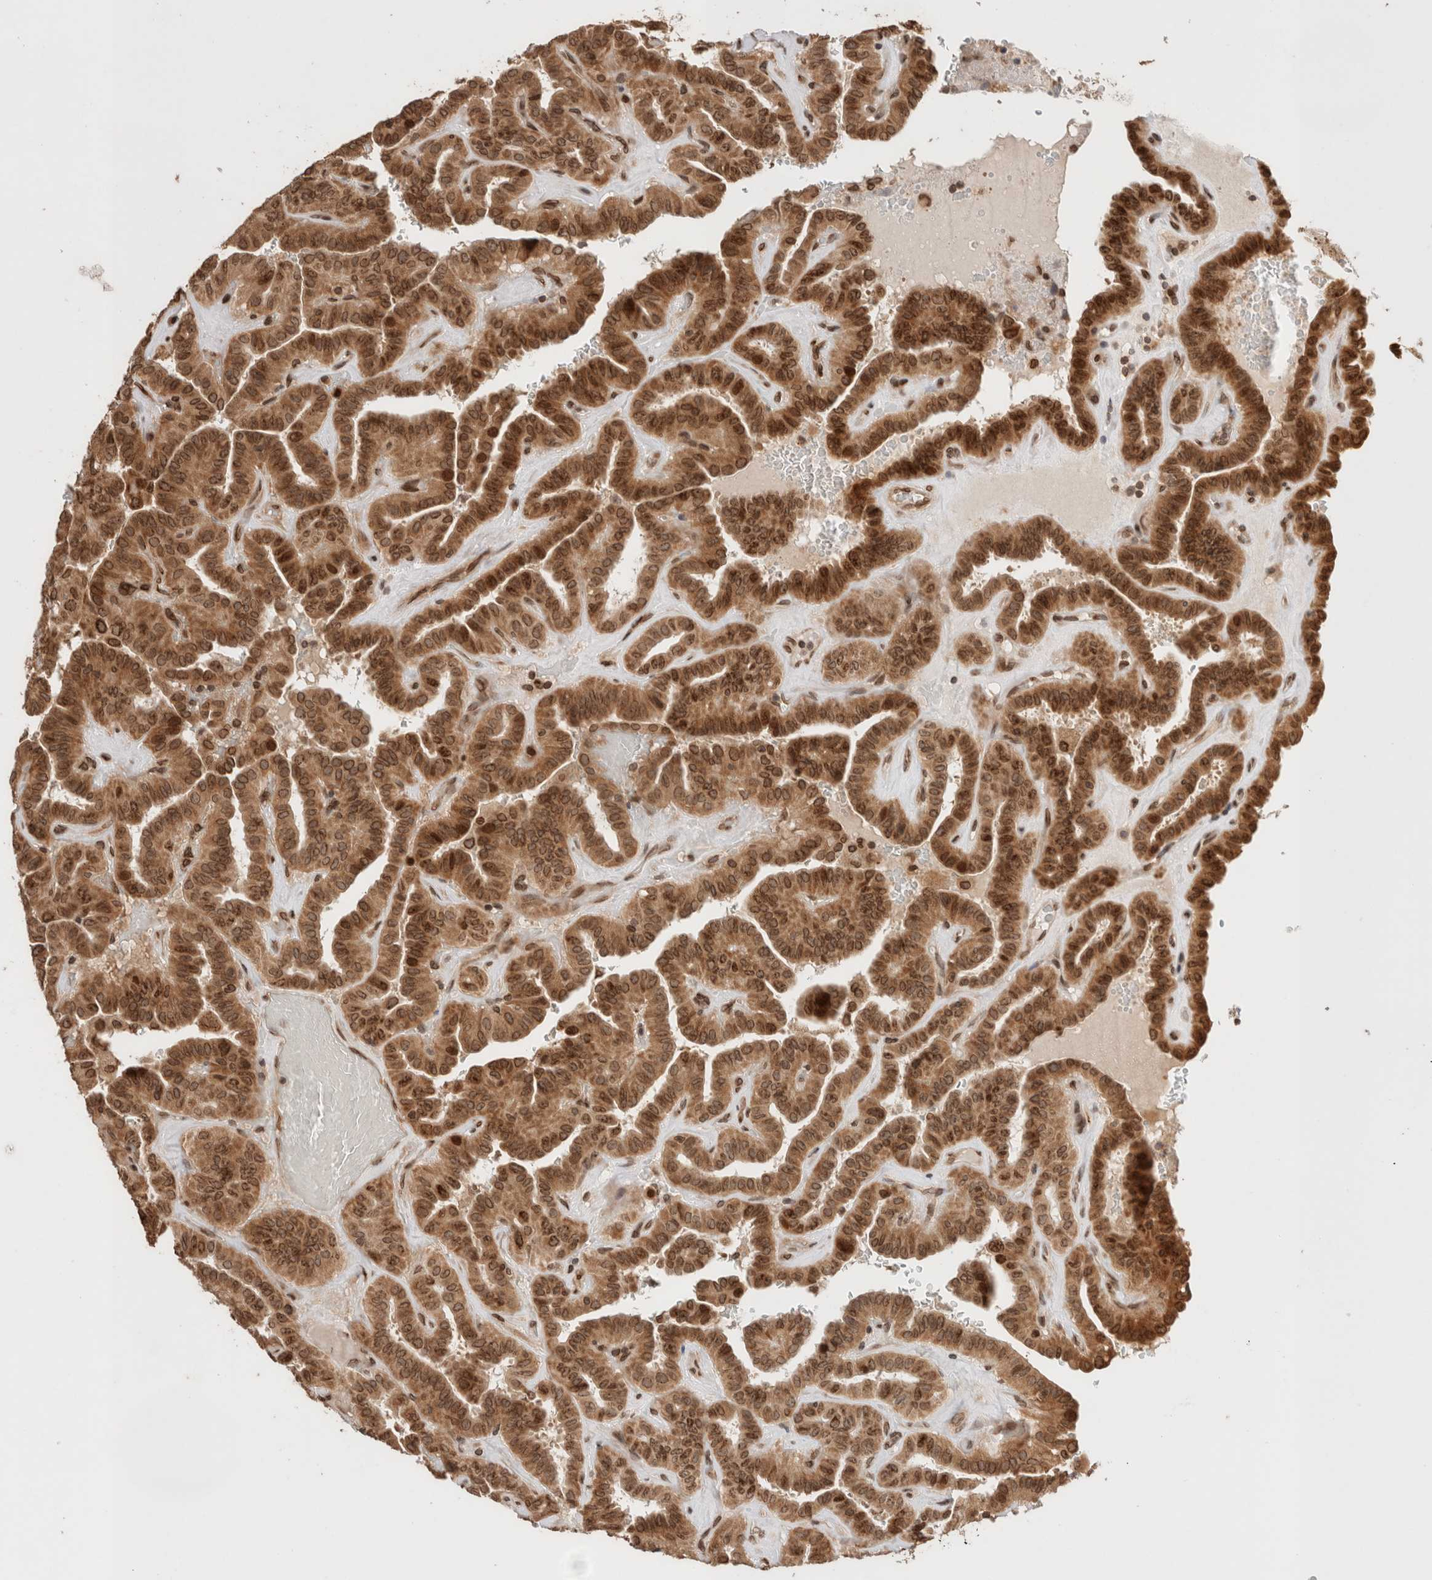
{"staining": {"intensity": "strong", "quantity": ">75%", "location": "cytoplasmic/membranous,nuclear"}, "tissue": "thyroid cancer", "cell_type": "Tumor cells", "image_type": "cancer", "snomed": [{"axis": "morphology", "description": "Papillary adenocarcinoma, NOS"}, {"axis": "topography", "description": "Thyroid gland"}], "caption": "IHC (DAB) staining of human thyroid papillary adenocarcinoma displays strong cytoplasmic/membranous and nuclear protein expression in approximately >75% of tumor cells.", "gene": "TPR", "patient": {"sex": "male", "age": 77}}